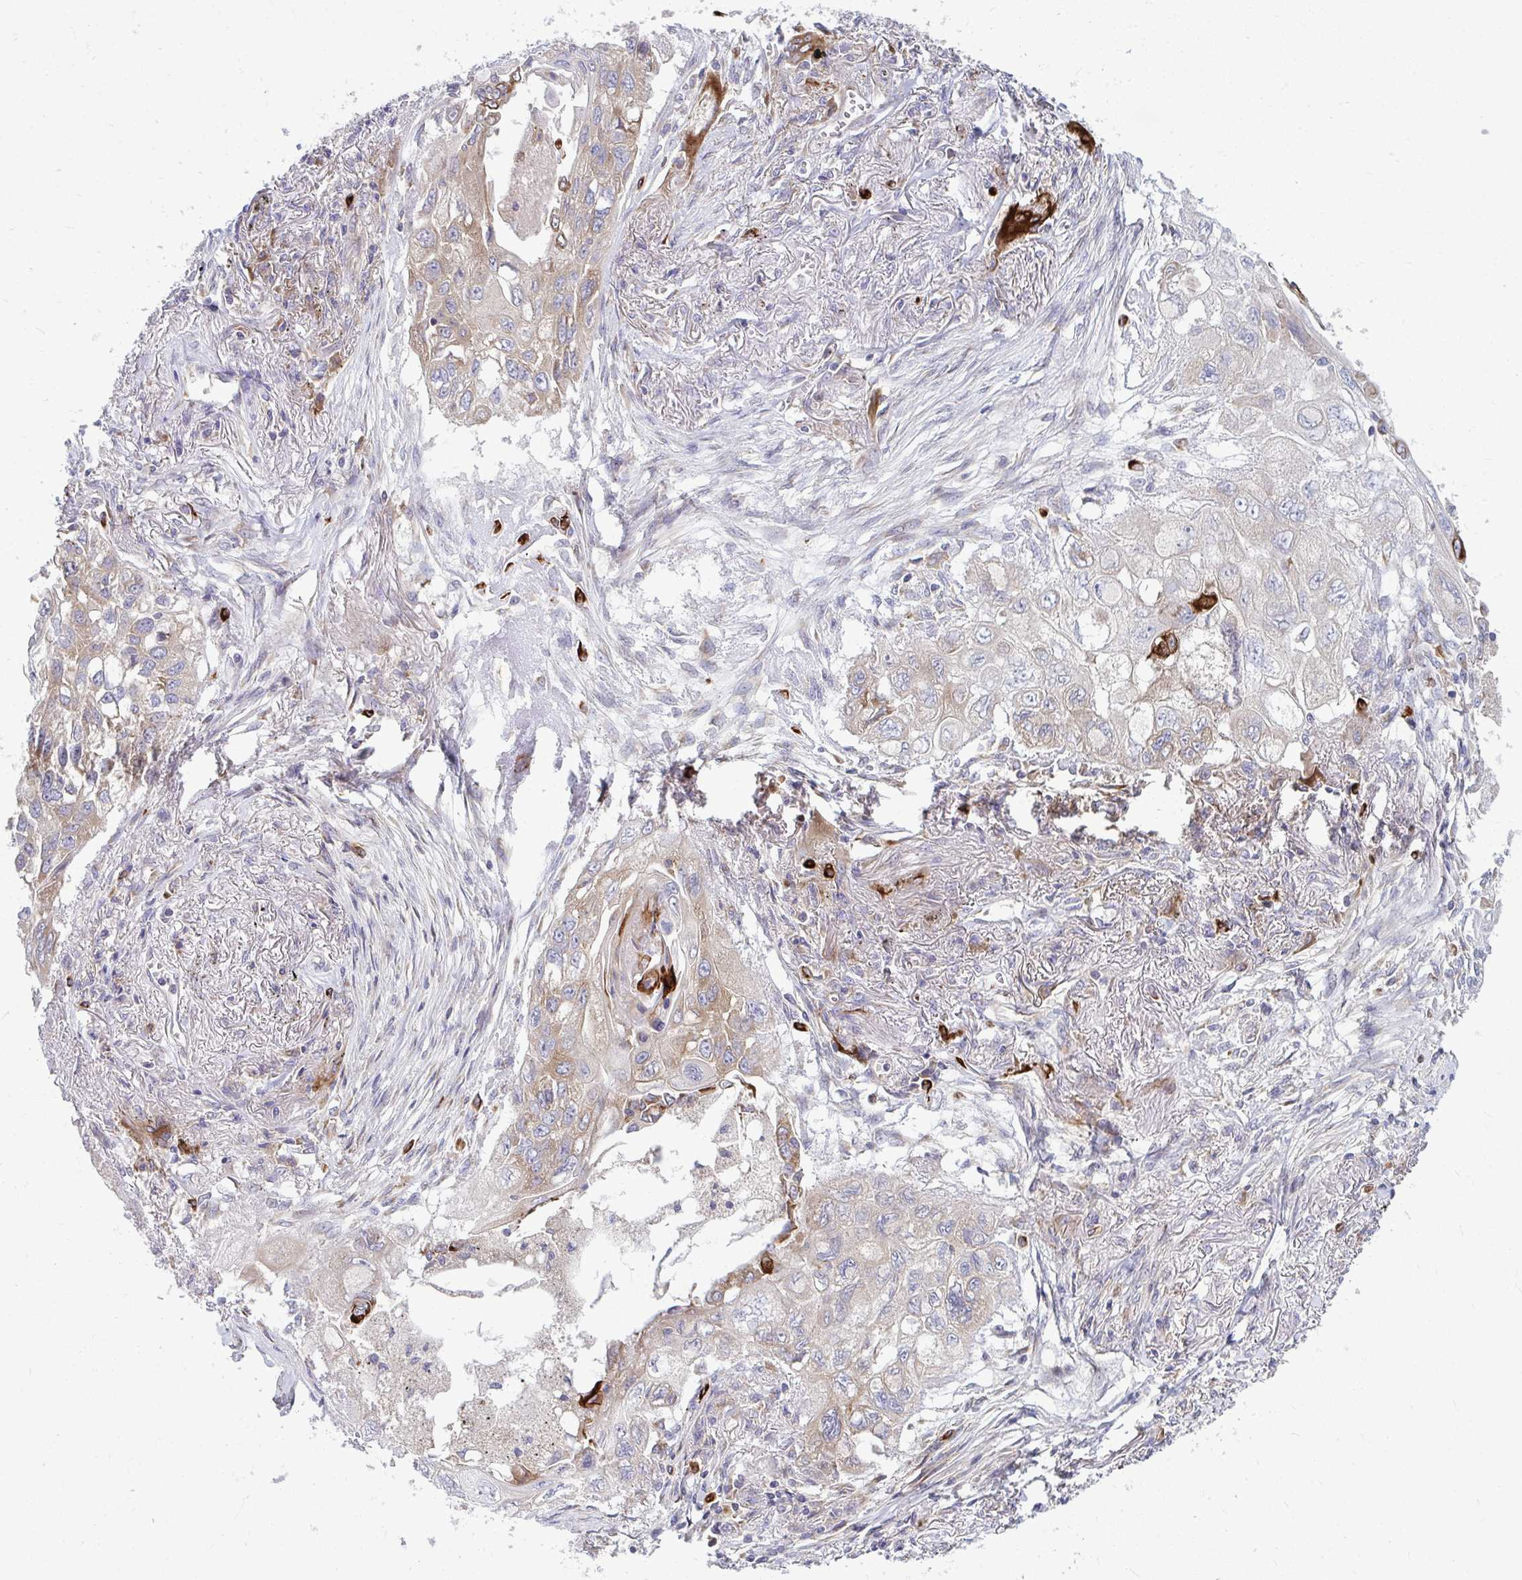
{"staining": {"intensity": "weak", "quantity": "25%-75%", "location": "cytoplasmic/membranous"}, "tissue": "lung cancer", "cell_type": "Tumor cells", "image_type": "cancer", "snomed": [{"axis": "morphology", "description": "Squamous cell carcinoma, NOS"}, {"axis": "topography", "description": "Lung"}], "caption": "DAB (3,3'-diaminobenzidine) immunohistochemical staining of lung squamous cell carcinoma displays weak cytoplasmic/membranous protein positivity in about 25%-75% of tumor cells. The protein is stained brown, and the nuclei are stained in blue (DAB IHC with brightfield microscopy, high magnification).", "gene": "GFPT2", "patient": {"sex": "male", "age": 75}}